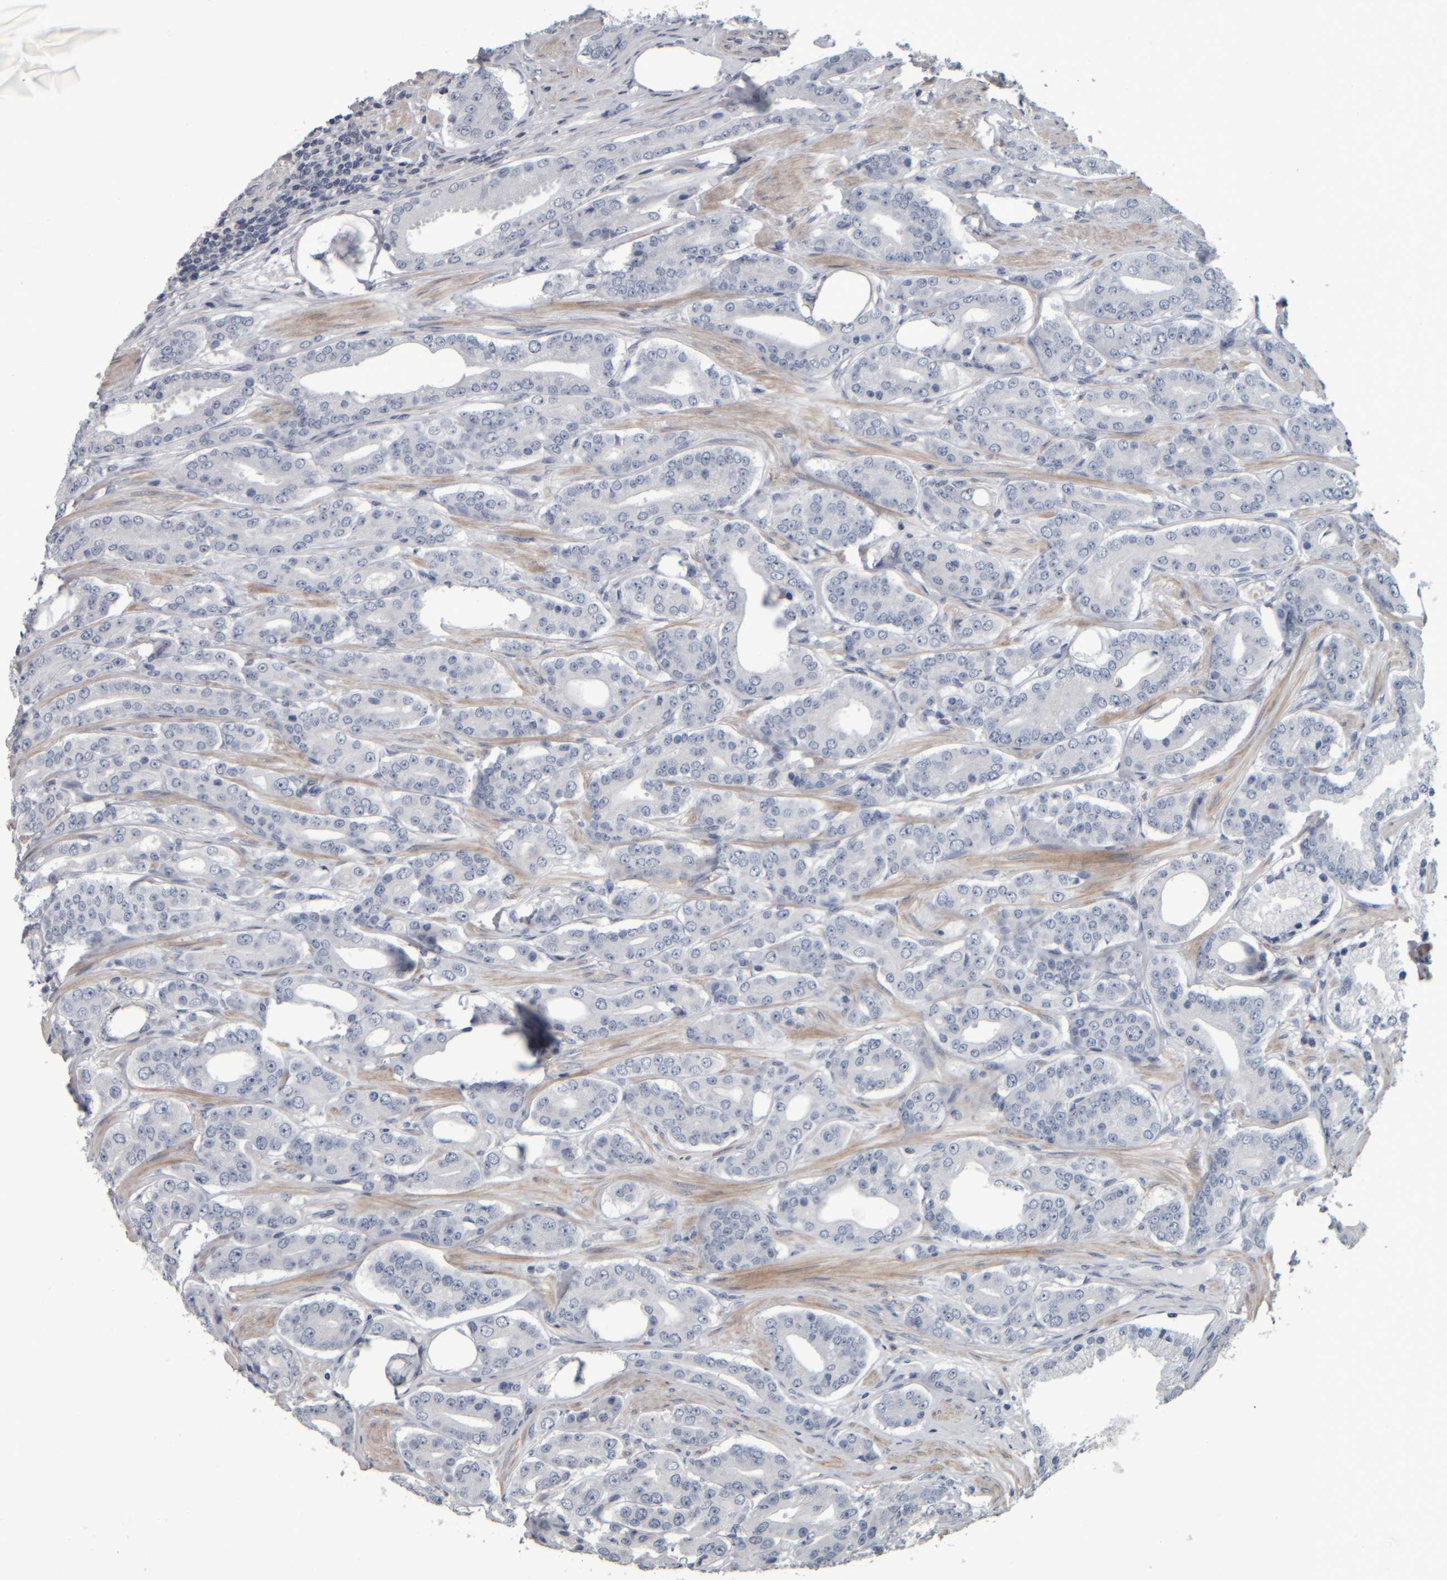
{"staining": {"intensity": "negative", "quantity": "none", "location": "none"}, "tissue": "prostate cancer", "cell_type": "Tumor cells", "image_type": "cancer", "snomed": [{"axis": "morphology", "description": "Adenocarcinoma, High grade"}, {"axis": "topography", "description": "Prostate"}], "caption": "Tumor cells are negative for protein expression in human prostate adenocarcinoma (high-grade). Nuclei are stained in blue.", "gene": "CAVIN4", "patient": {"sex": "male", "age": 71}}